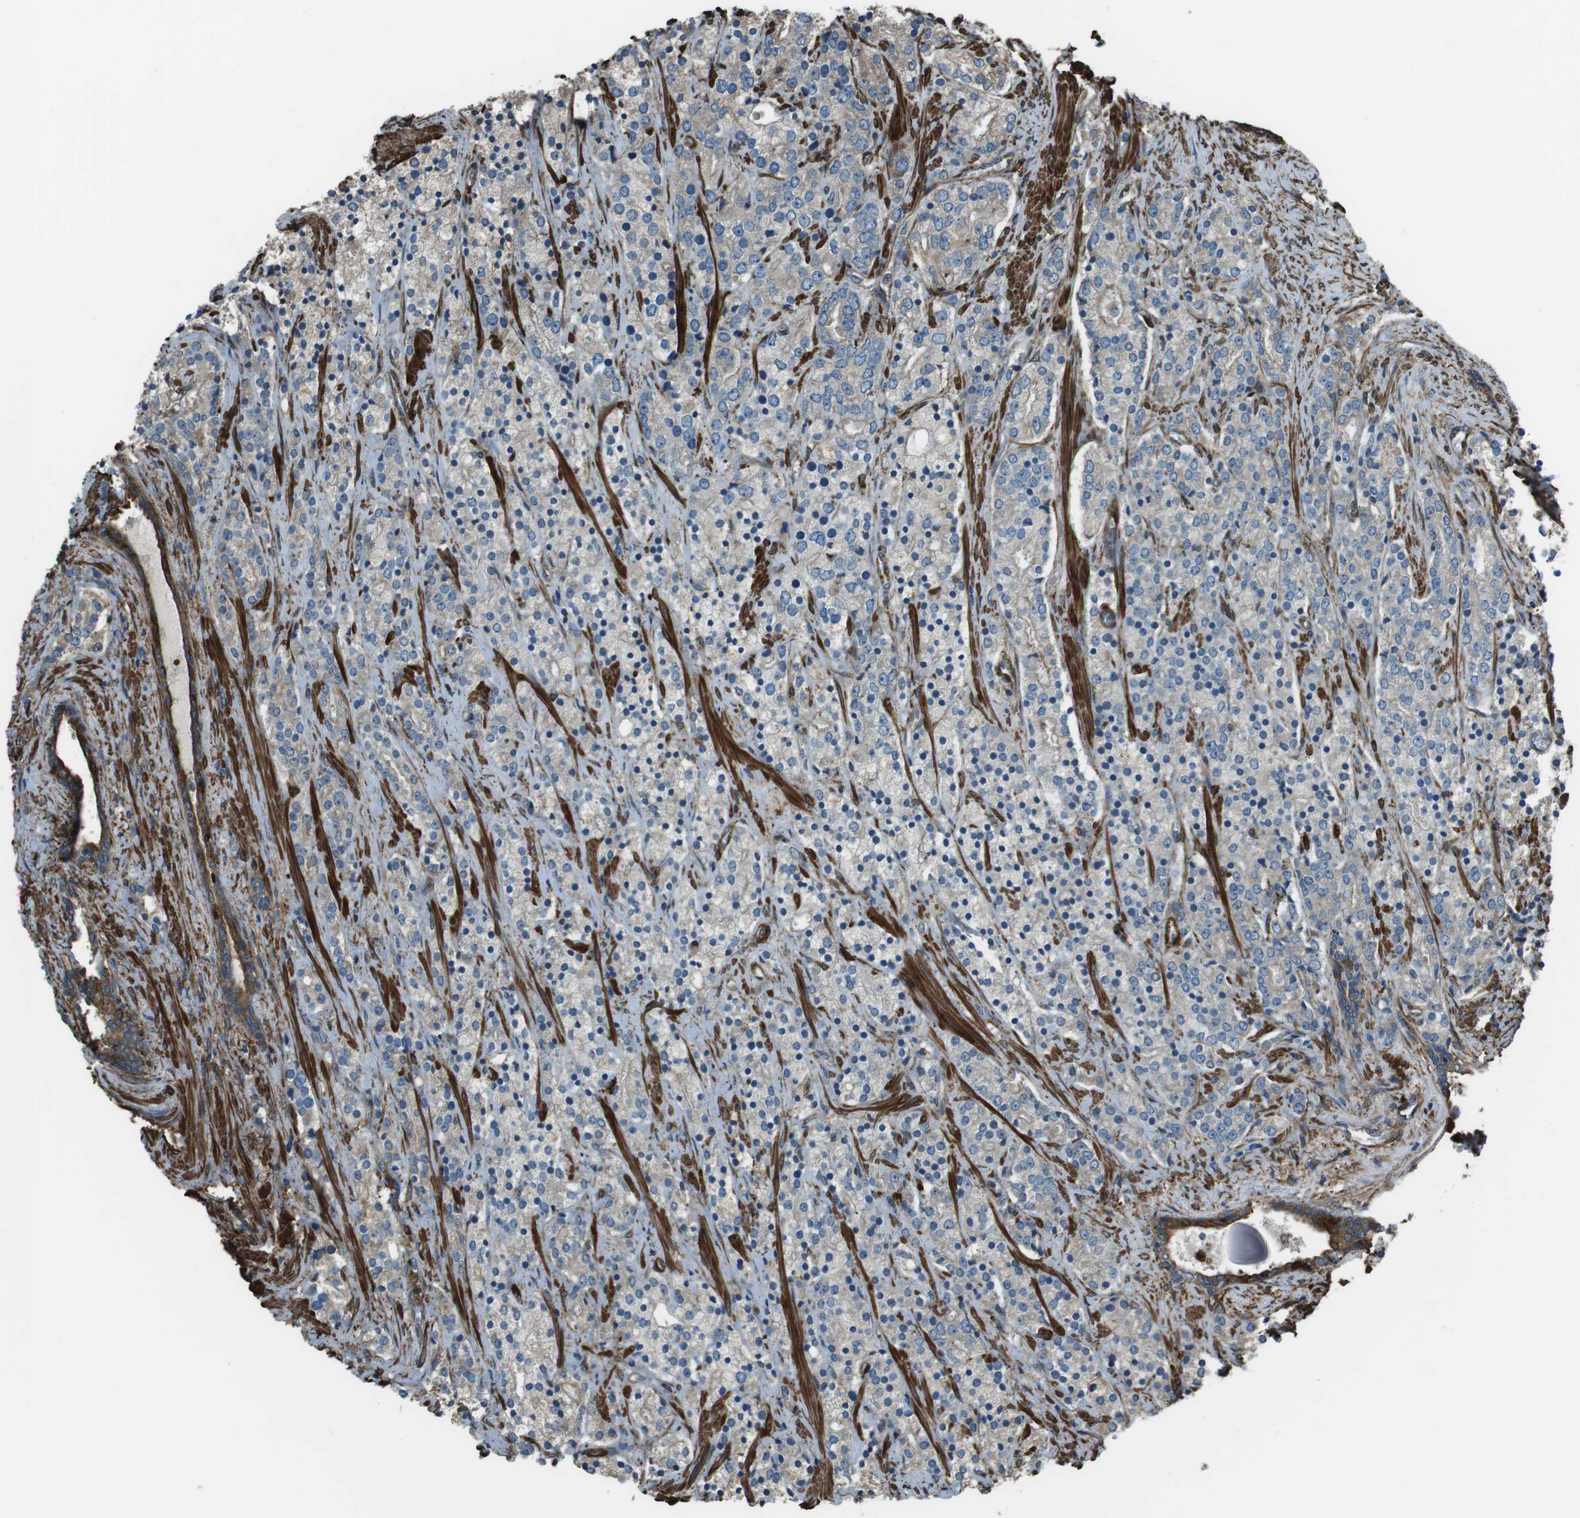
{"staining": {"intensity": "weak", "quantity": ">75%", "location": "cytoplasmic/membranous"}, "tissue": "prostate cancer", "cell_type": "Tumor cells", "image_type": "cancer", "snomed": [{"axis": "morphology", "description": "Adenocarcinoma, High grade"}, {"axis": "topography", "description": "Prostate"}], "caption": "Immunohistochemistry (IHC) image of human prostate cancer stained for a protein (brown), which exhibits low levels of weak cytoplasmic/membranous positivity in approximately >75% of tumor cells.", "gene": "SFT2D1", "patient": {"sex": "male", "age": 71}}